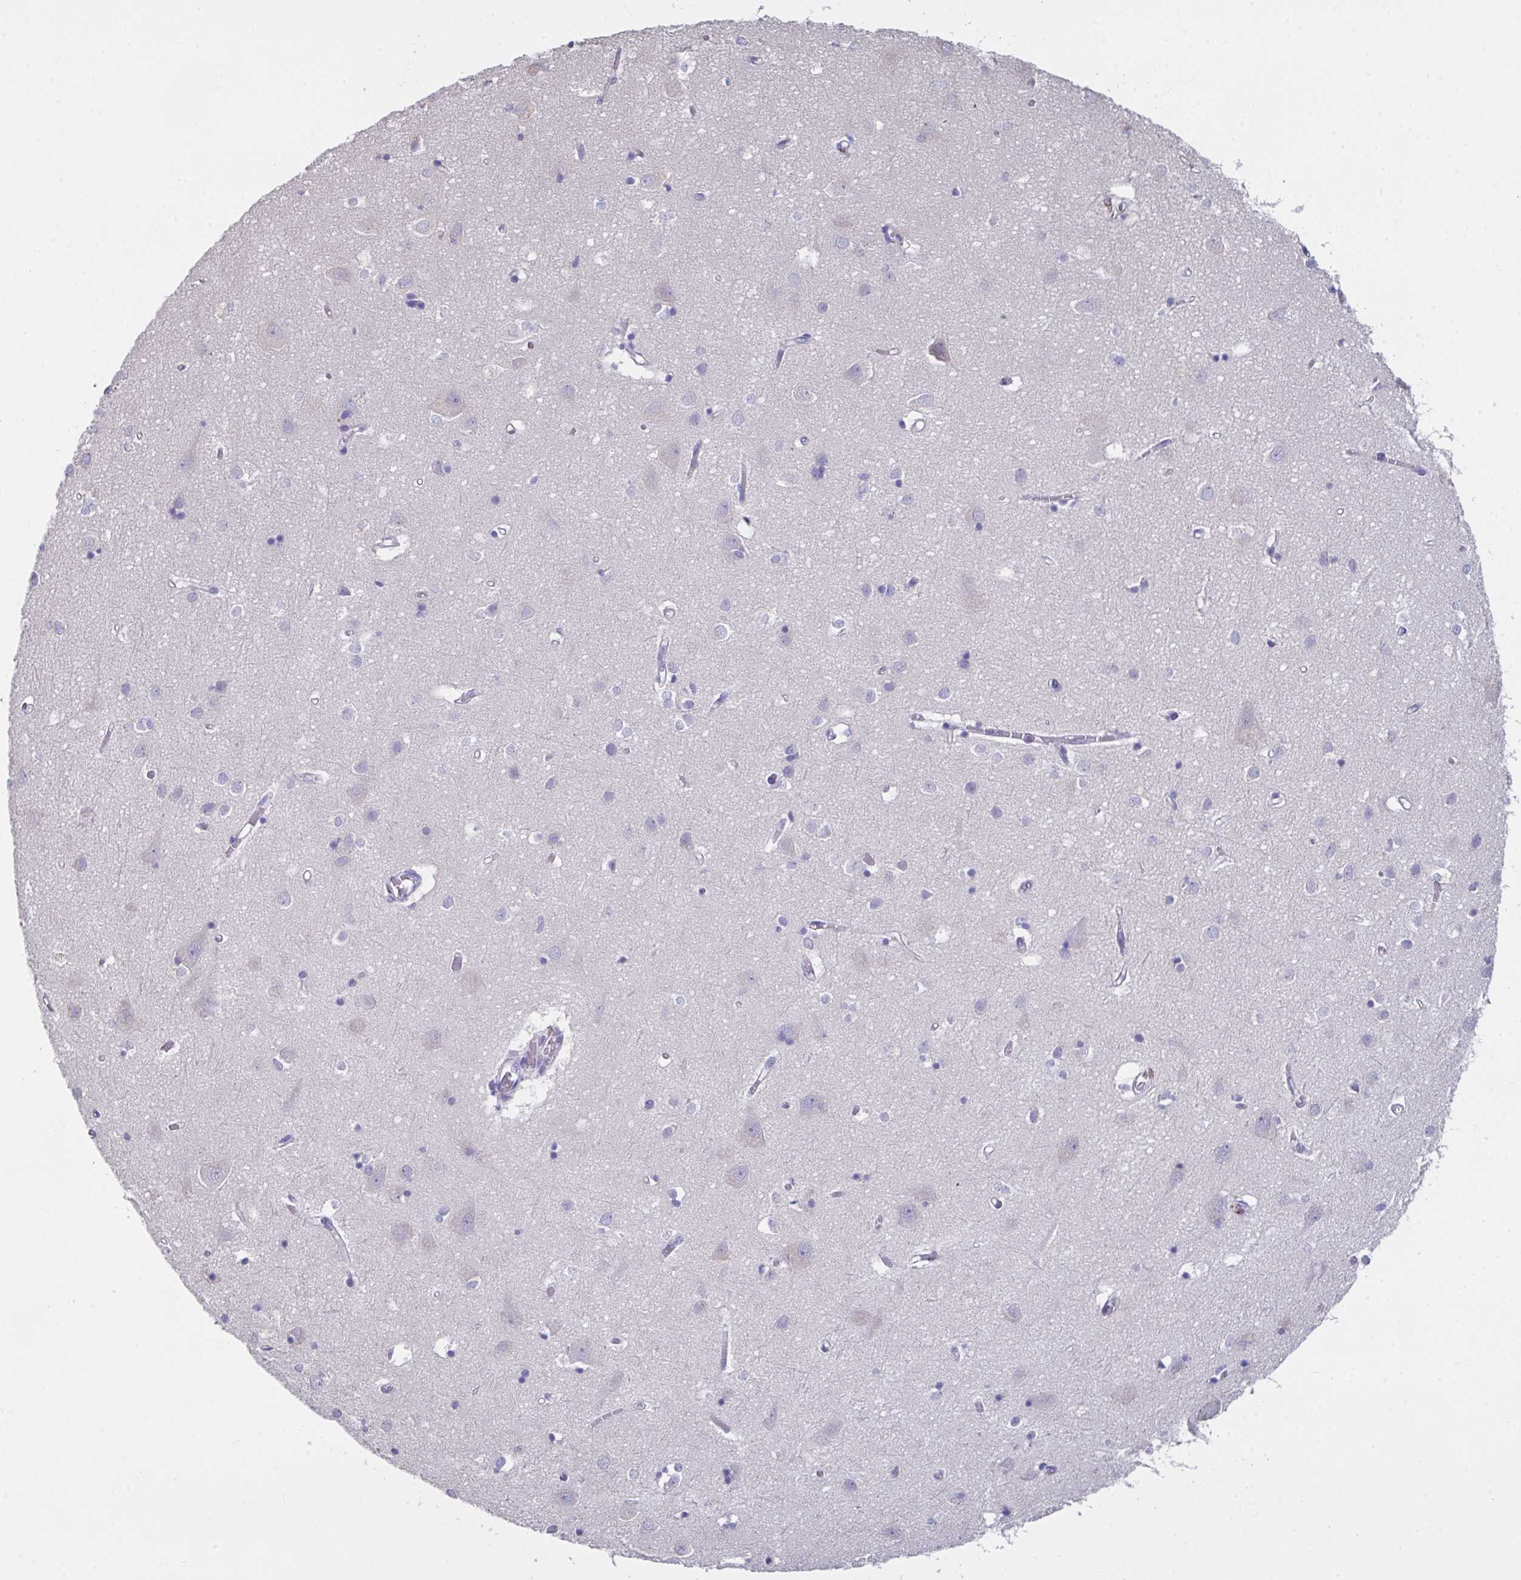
{"staining": {"intensity": "negative", "quantity": "none", "location": "none"}, "tissue": "cerebral cortex", "cell_type": "Endothelial cells", "image_type": "normal", "snomed": [{"axis": "morphology", "description": "Normal tissue, NOS"}, {"axis": "topography", "description": "Cerebral cortex"}], "caption": "A high-resolution micrograph shows immunohistochemistry staining of unremarkable cerebral cortex, which displays no significant expression in endothelial cells.", "gene": "FBXO47", "patient": {"sex": "male", "age": 70}}